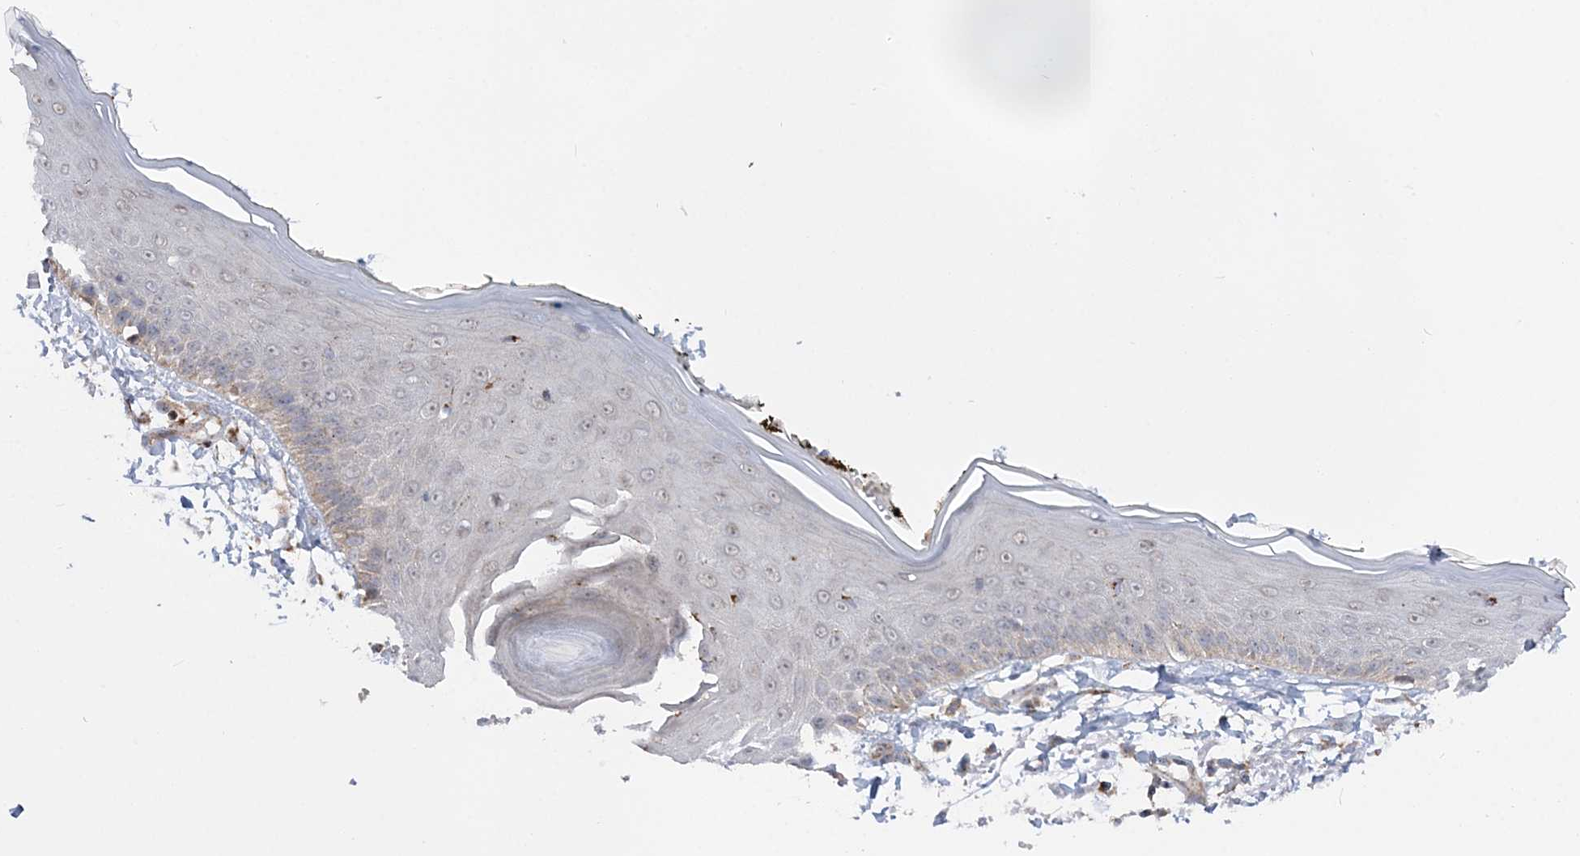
{"staining": {"intensity": "moderate", "quantity": ">75%", "location": "cytoplasmic/membranous"}, "tissue": "skin", "cell_type": "Fibroblasts", "image_type": "normal", "snomed": [{"axis": "morphology", "description": "Normal tissue, NOS"}, {"axis": "topography", "description": "Skin"}, {"axis": "topography", "description": "Skeletal muscle"}], "caption": "A brown stain labels moderate cytoplasmic/membranous positivity of a protein in fibroblasts of unremarkable human skin. Using DAB (3,3'-diaminobenzidine) (brown) and hematoxylin (blue) stains, captured at high magnification using brightfield microscopy.", "gene": "MMADHC", "patient": {"sex": "male", "age": 83}}